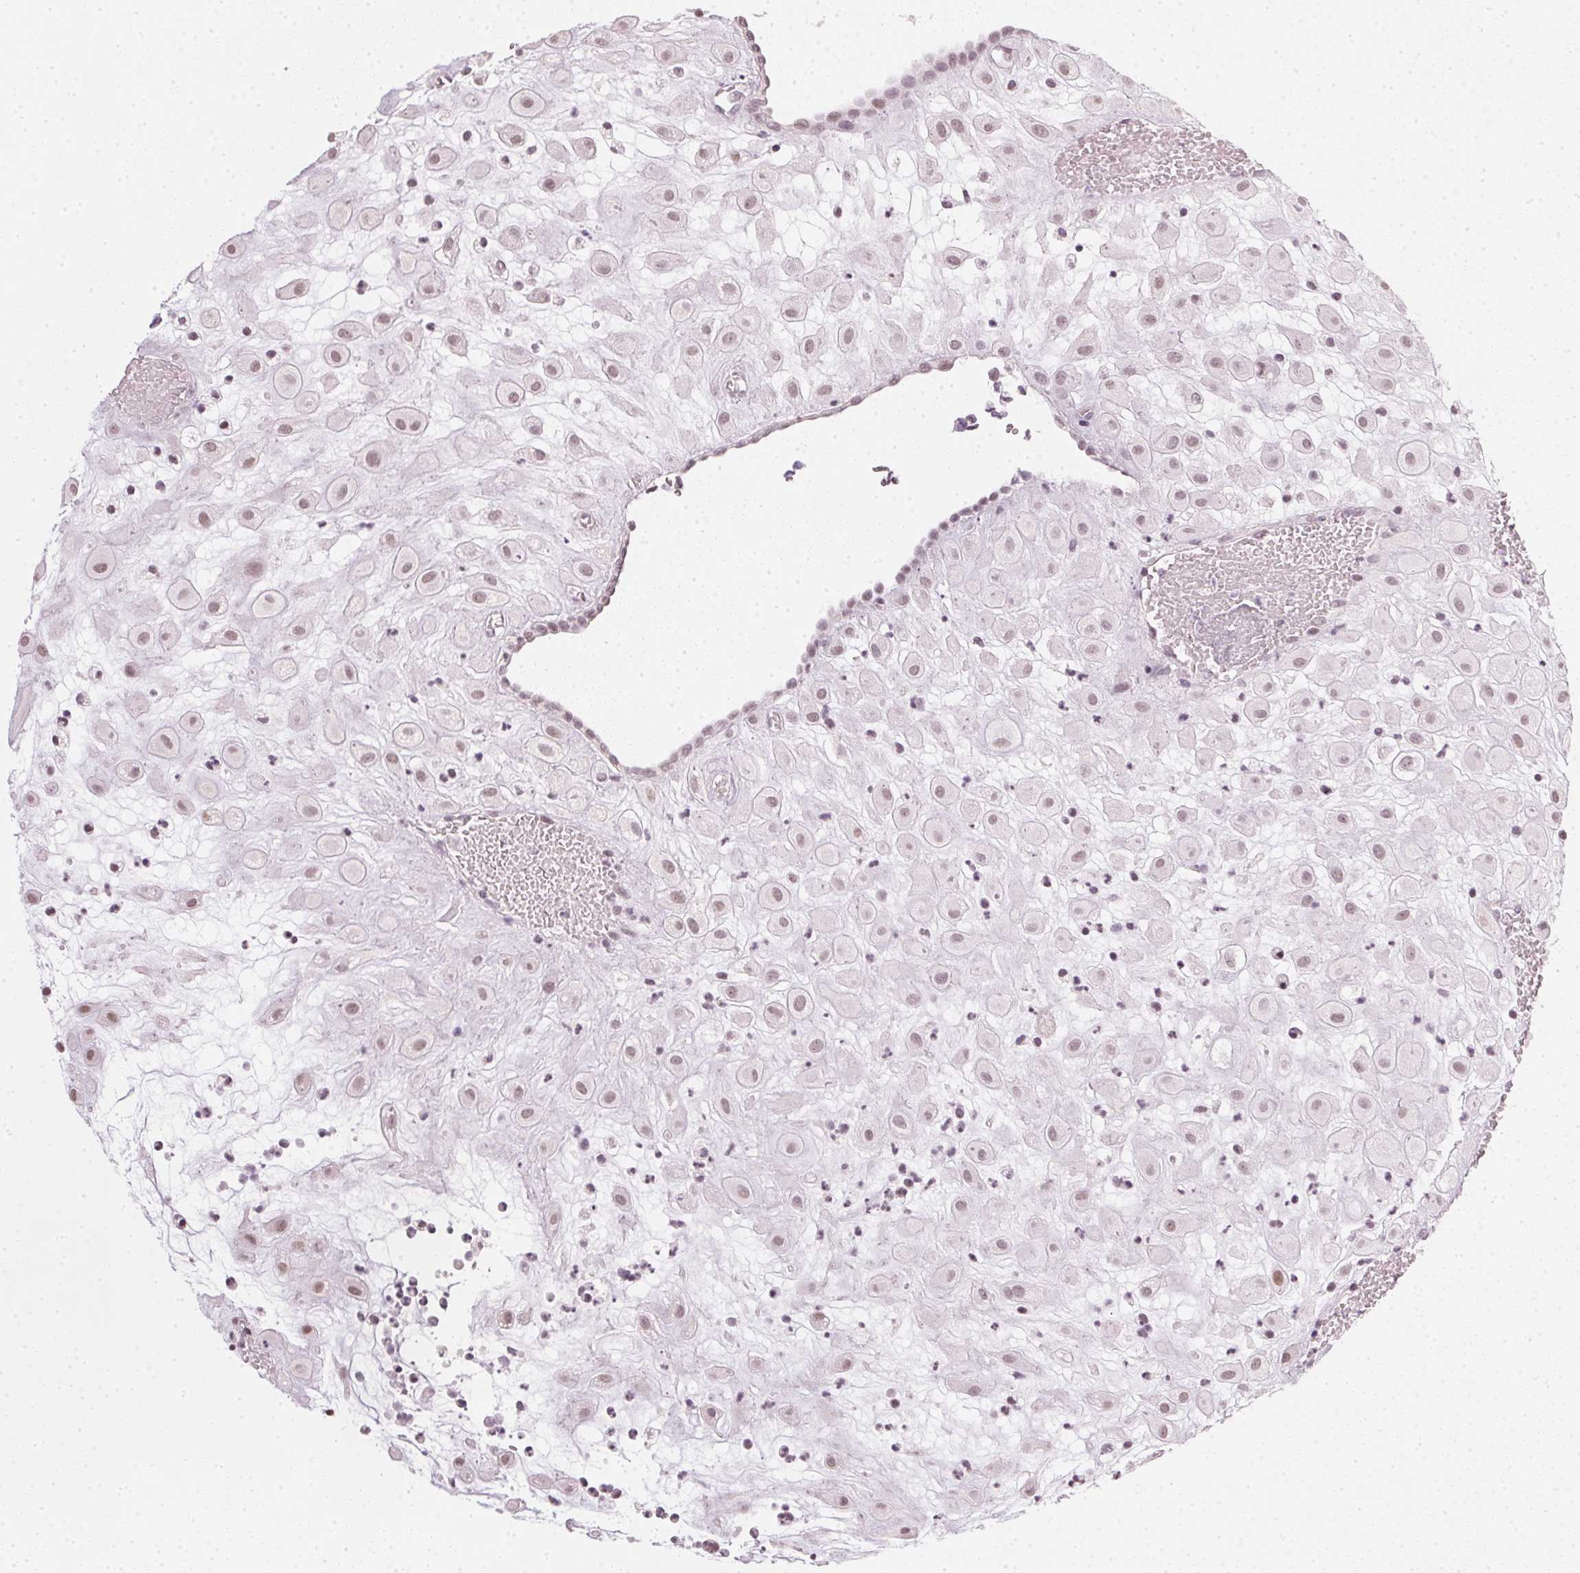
{"staining": {"intensity": "weak", "quantity": ">75%", "location": "nuclear"}, "tissue": "placenta", "cell_type": "Decidual cells", "image_type": "normal", "snomed": [{"axis": "morphology", "description": "Normal tissue, NOS"}, {"axis": "topography", "description": "Placenta"}], "caption": "A micrograph of human placenta stained for a protein shows weak nuclear brown staining in decidual cells. (Brightfield microscopy of DAB IHC at high magnification).", "gene": "DNAJC6", "patient": {"sex": "female", "age": 24}}